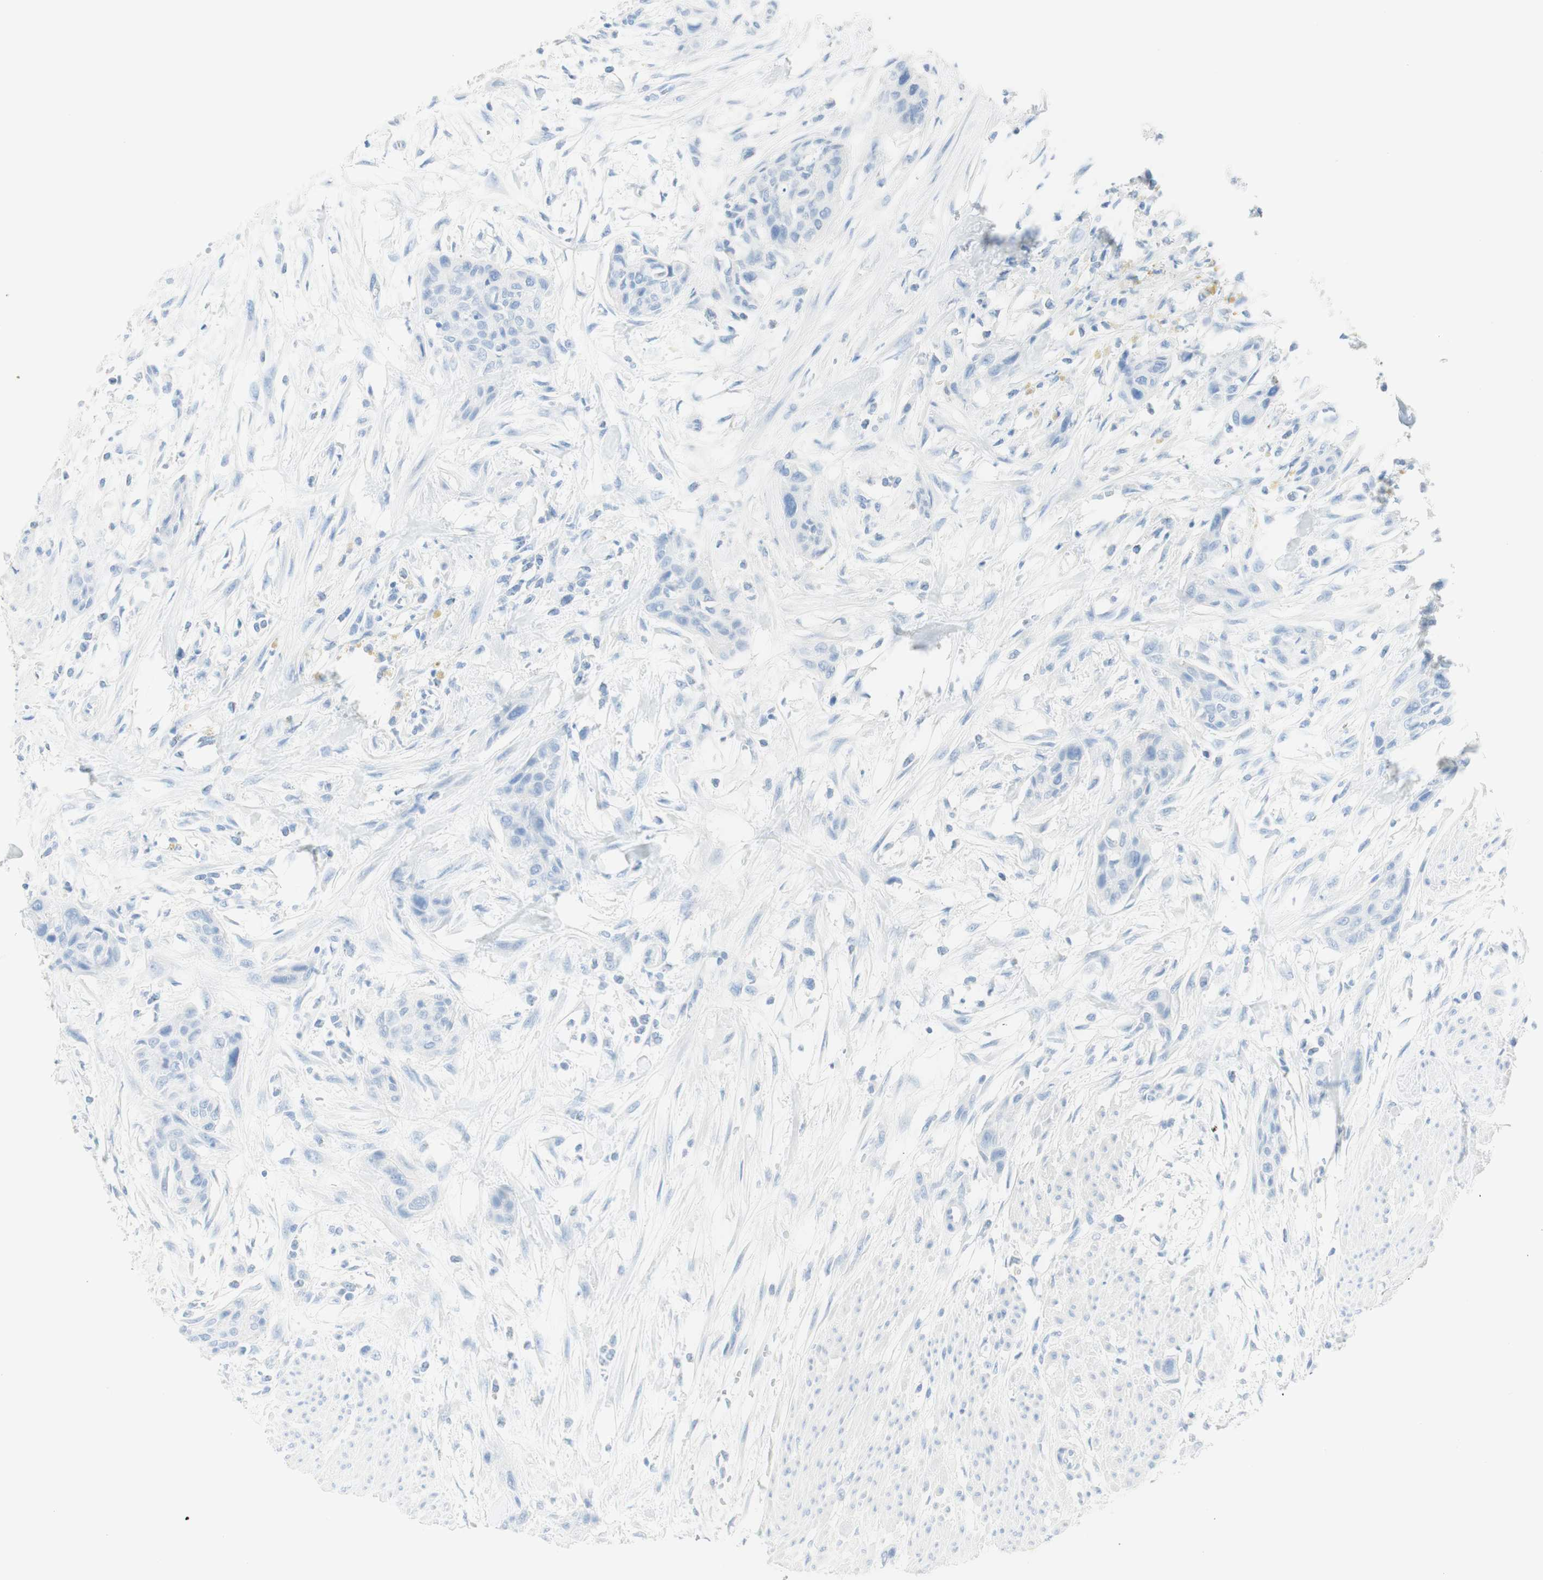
{"staining": {"intensity": "negative", "quantity": "none", "location": "none"}, "tissue": "urothelial cancer", "cell_type": "Tumor cells", "image_type": "cancer", "snomed": [{"axis": "morphology", "description": "Urothelial carcinoma, High grade"}, {"axis": "topography", "description": "Urinary bladder"}], "caption": "This histopathology image is of urothelial cancer stained with immunohistochemistry to label a protein in brown with the nuclei are counter-stained blue. There is no positivity in tumor cells.", "gene": "TPO", "patient": {"sex": "male", "age": 35}}